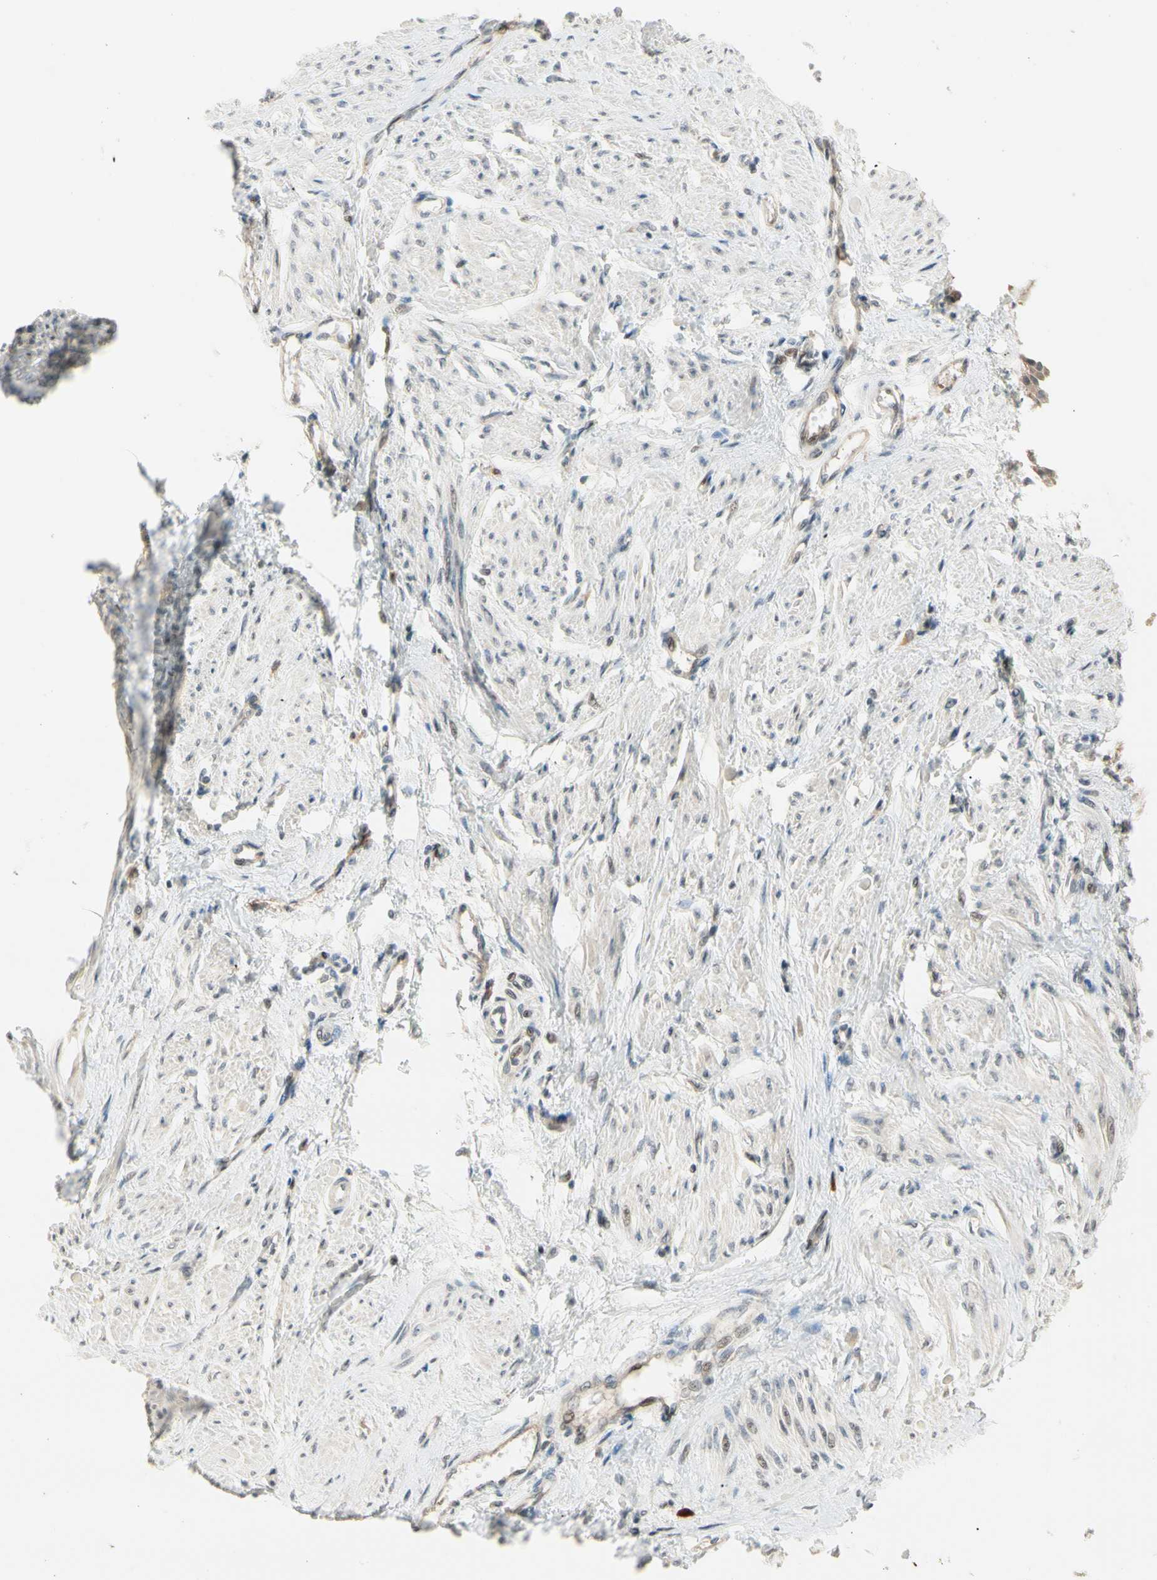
{"staining": {"intensity": "weak", "quantity": ">75%", "location": "cytoplasmic/membranous"}, "tissue": "smooth muscle", "cell_type": "Smooth muscle cells", "image_type": "normal", "snomed": [{"axis": "morphology", "description": "Normal tissue, NOS"}, {"axis": "topography", "description": "Smooth muscle"}, {"axis": "topography", "description": "Uterus"}], "caption": "IHC image of normal smooth muscle: smooth muscle stained using immunohistochemistry displays low levels of weak protein expression localized specifically in the cytoplasmic/membranous of smooth muscle cells, appearing as a cytoplasmic/membranous brown color.", "gene": "FNDC3B", "patient": {"sex": "female", "age": 39}}